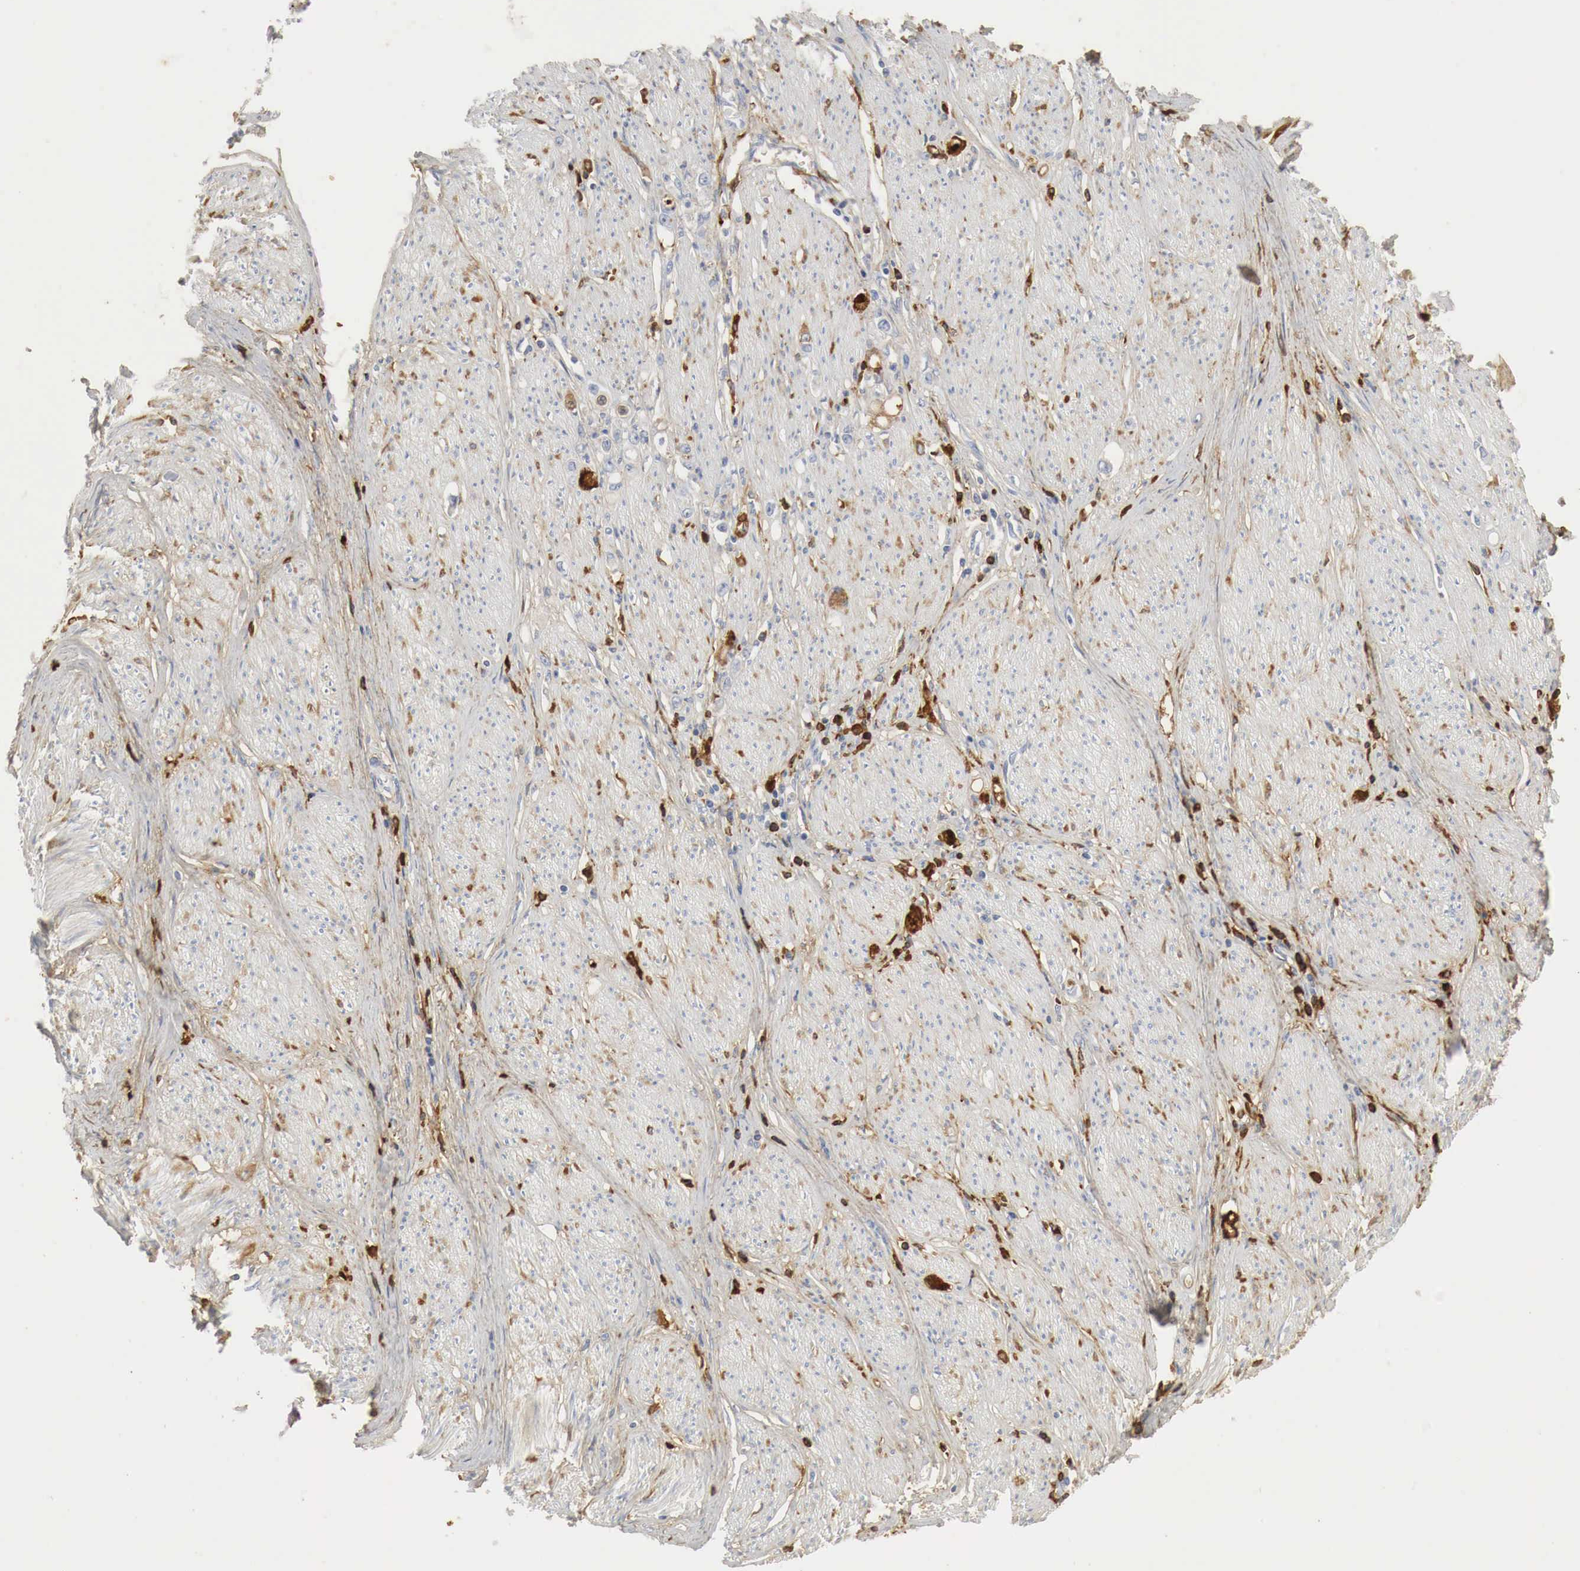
{"staining": {"intensity": "weak", "quantity": "<25%", "location": "cytoplasmic/membranous"}, "tissue": "stomach cancer", "cell_type": "Tumor cells", "image_type": "cancer", "snomed": [{"axis": "morphology", "description": "Adenocarcinoma, NOS"}, {"axis": "topography", "description": "Stomach"}], "caption": "DAB (3,3'-diaminobenzidine) immunohistochemical staining of stomach adenocarcinoma shows no significant staining in tumor cells.", "gene": "IGLC3", "patient": {"sex": "male", "age": 72}}